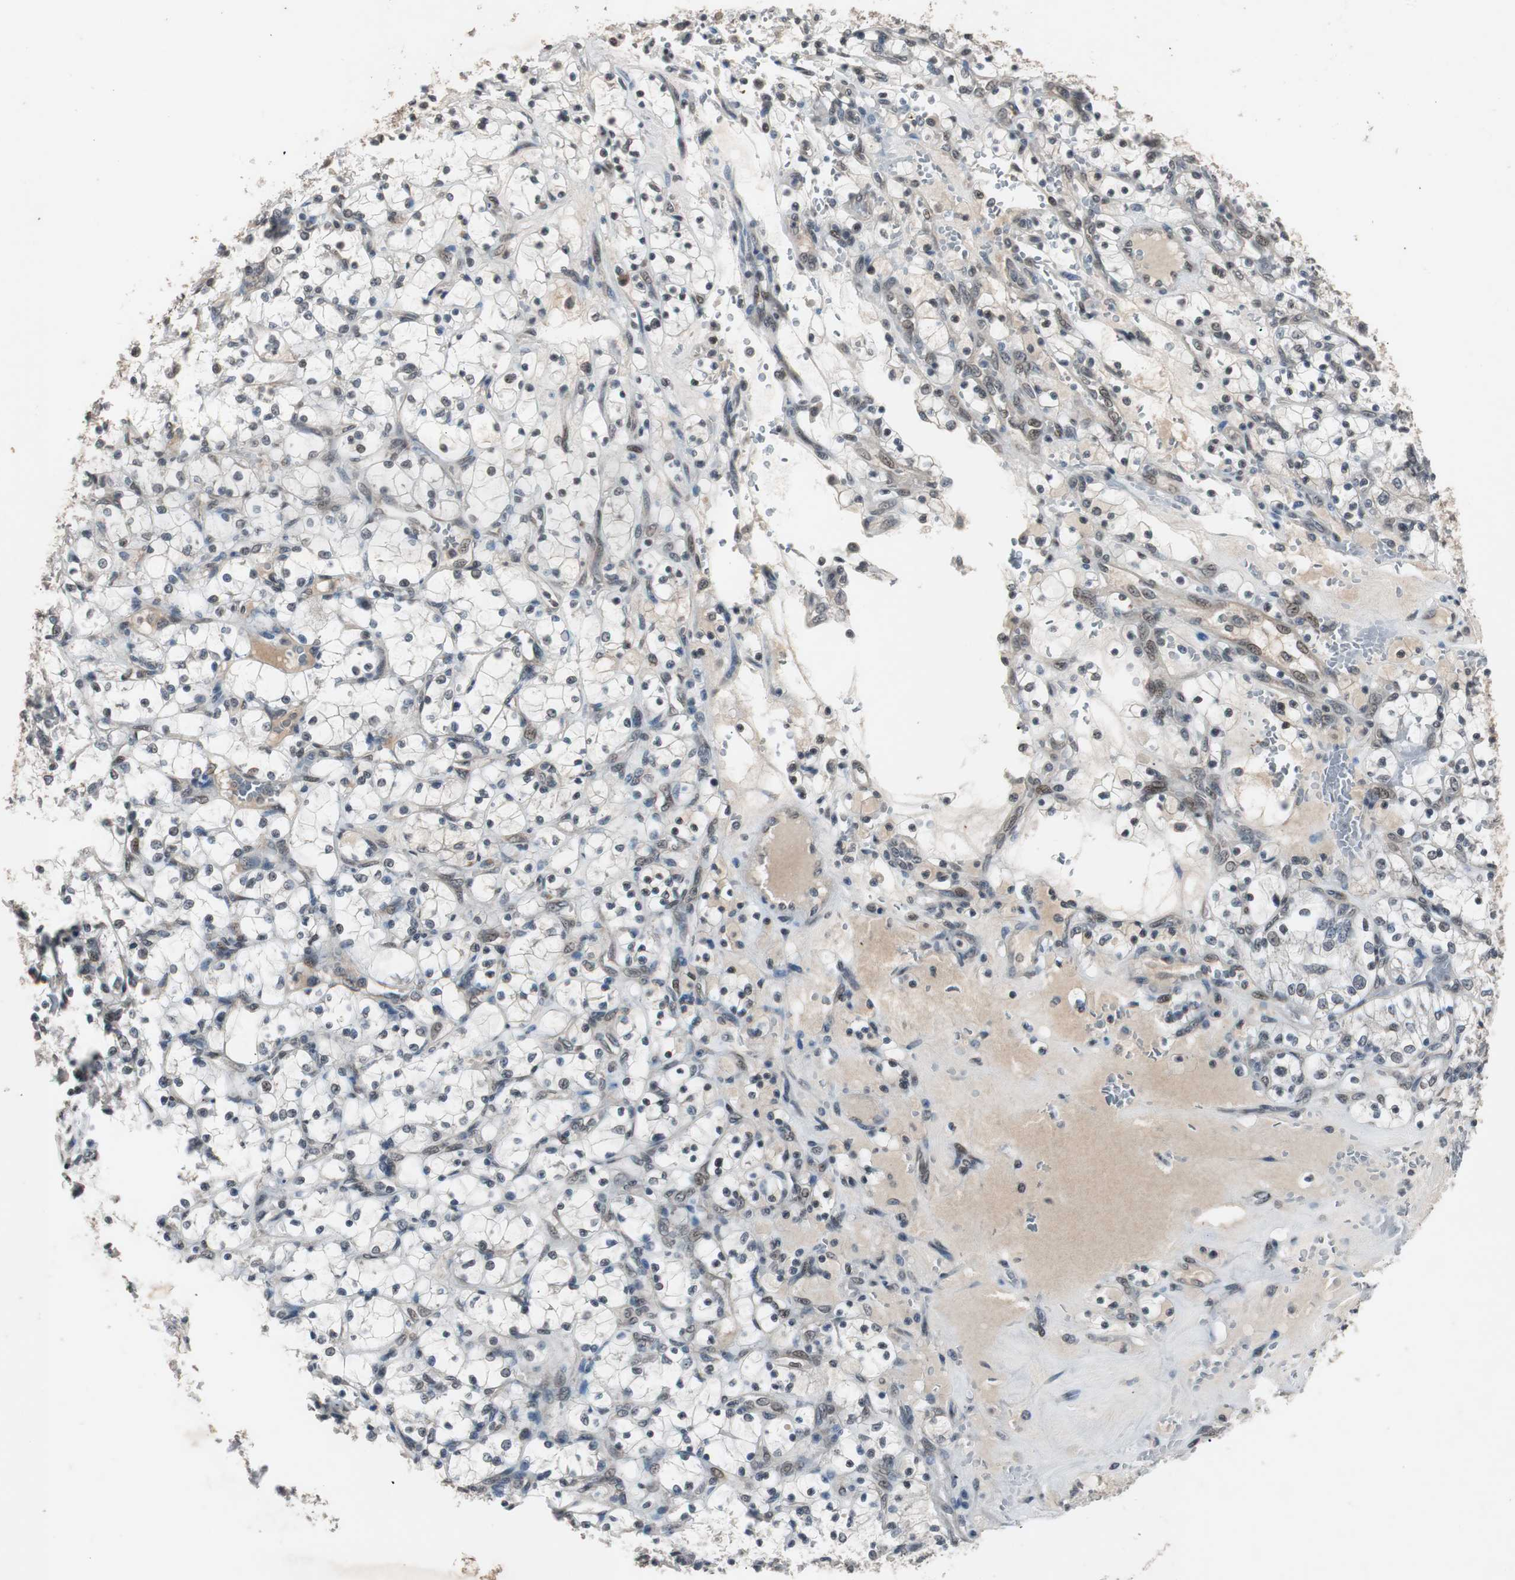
{"staining": {"intensity": "weak", "quantity": "<25%", "location": "nuclear"}, "tissue": "renal cancer", "cell_type": "Tumor cells", "image_type": "cancer", "snomed": [{"axis": "morphology", "description": "Adenocarcinoma, NOS"}, {"axis": "topography", "description": "Kidney"}], "caption": "Immunohistochemistry of human renal adenocarcinoma demonstrates no positivity in tumor cells.", "gene": "BOLA1", "patient": {"sex": "female", "age": 69}}